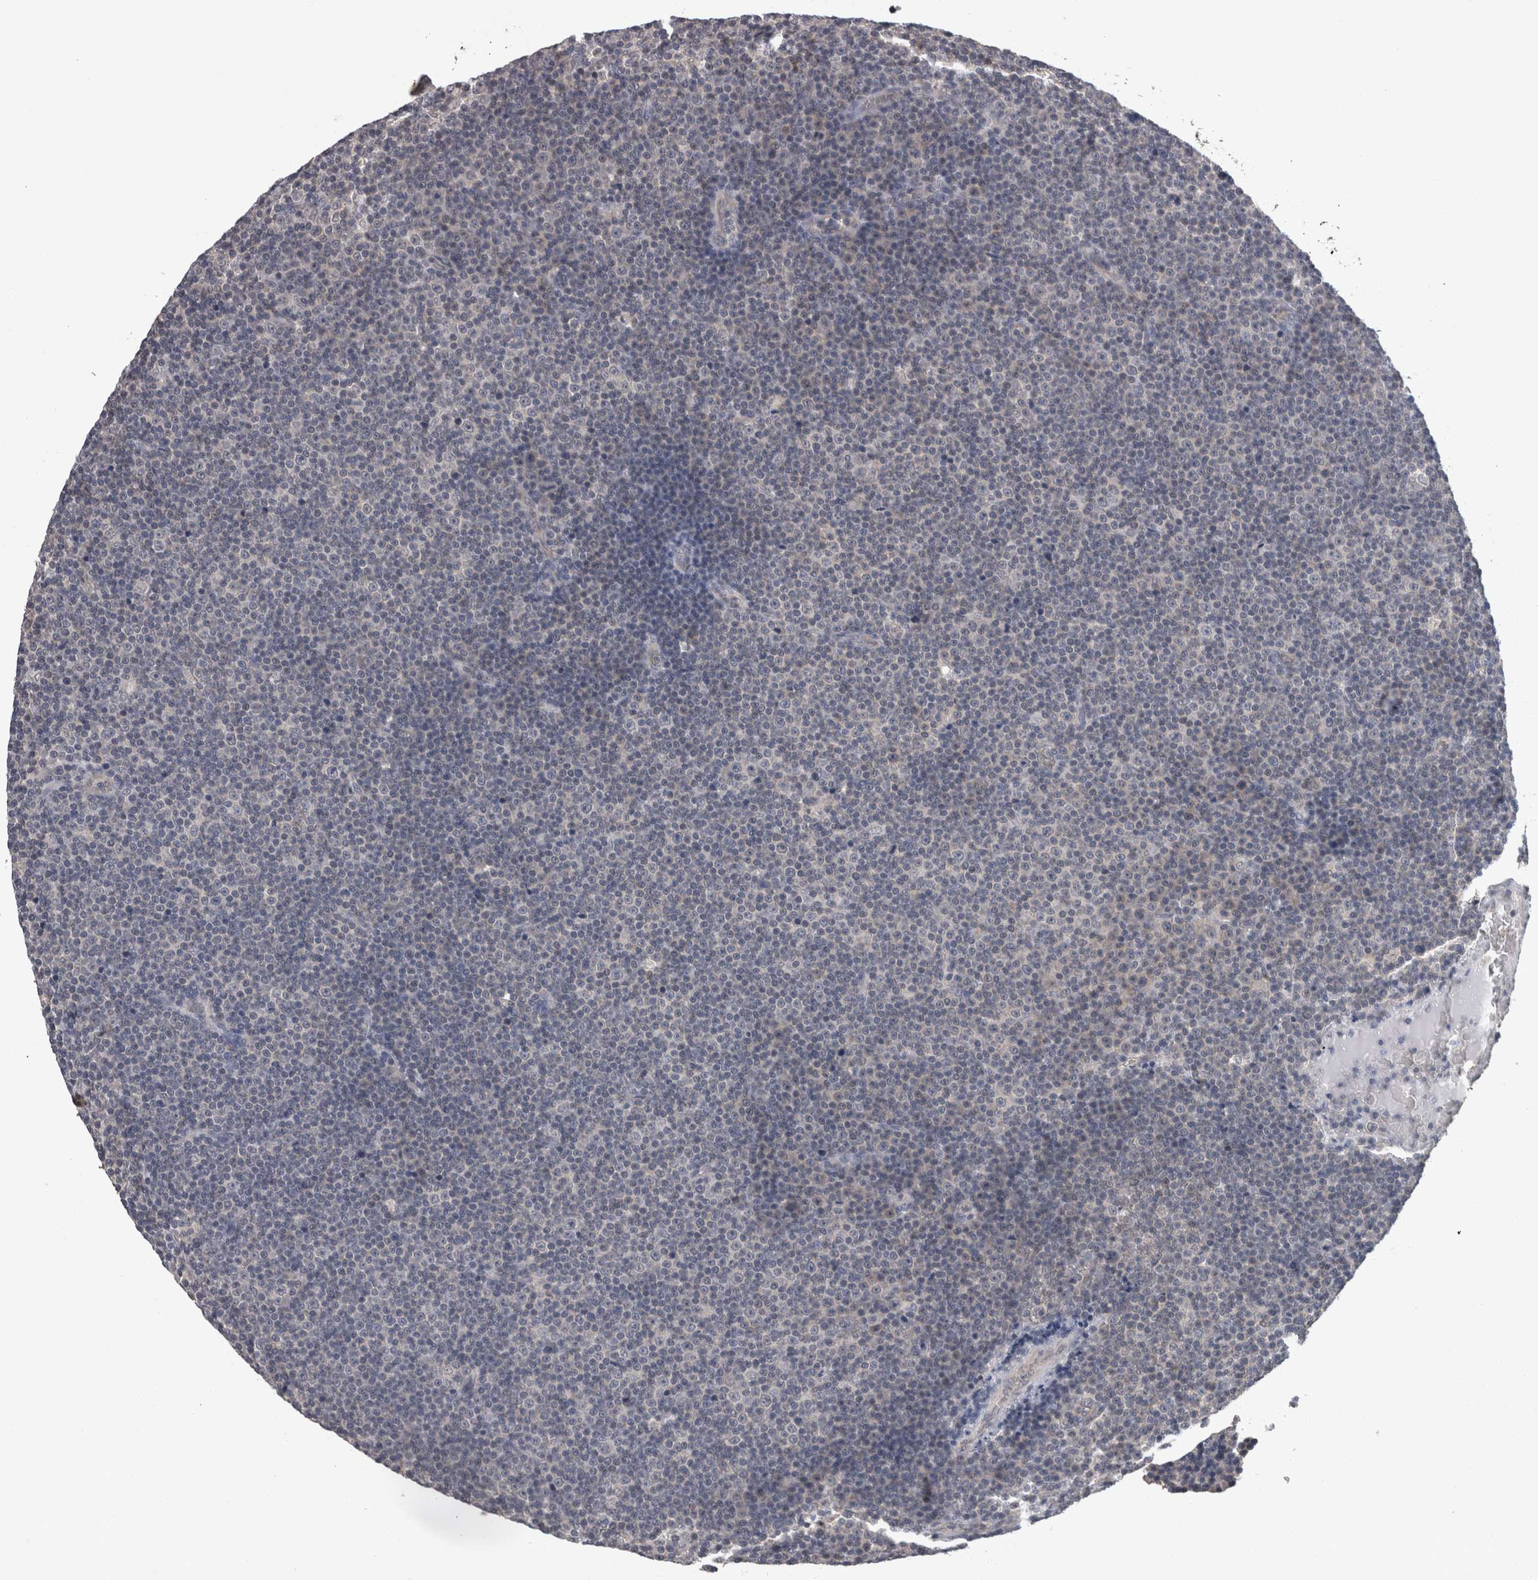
{"staining": {"intensity": "negative", "quantity": "none", "location": "none"}, "tissue": "lymphoma", "cell_type": "Tumor cells", "image_type": "cancer", "snomed": [{"axis": "morphology", "description": "Malignant lymphoma, non-Hodgkin's type, Low grade"}, {"axis": "topography", "description": "Lymph node"}], "caption": "IHC image of lymphoma stained for a protein (brown), which exhibits no positivity in tumor cells.", "gene": "PON3", "patient": {"sex": "female", "age": 67}}